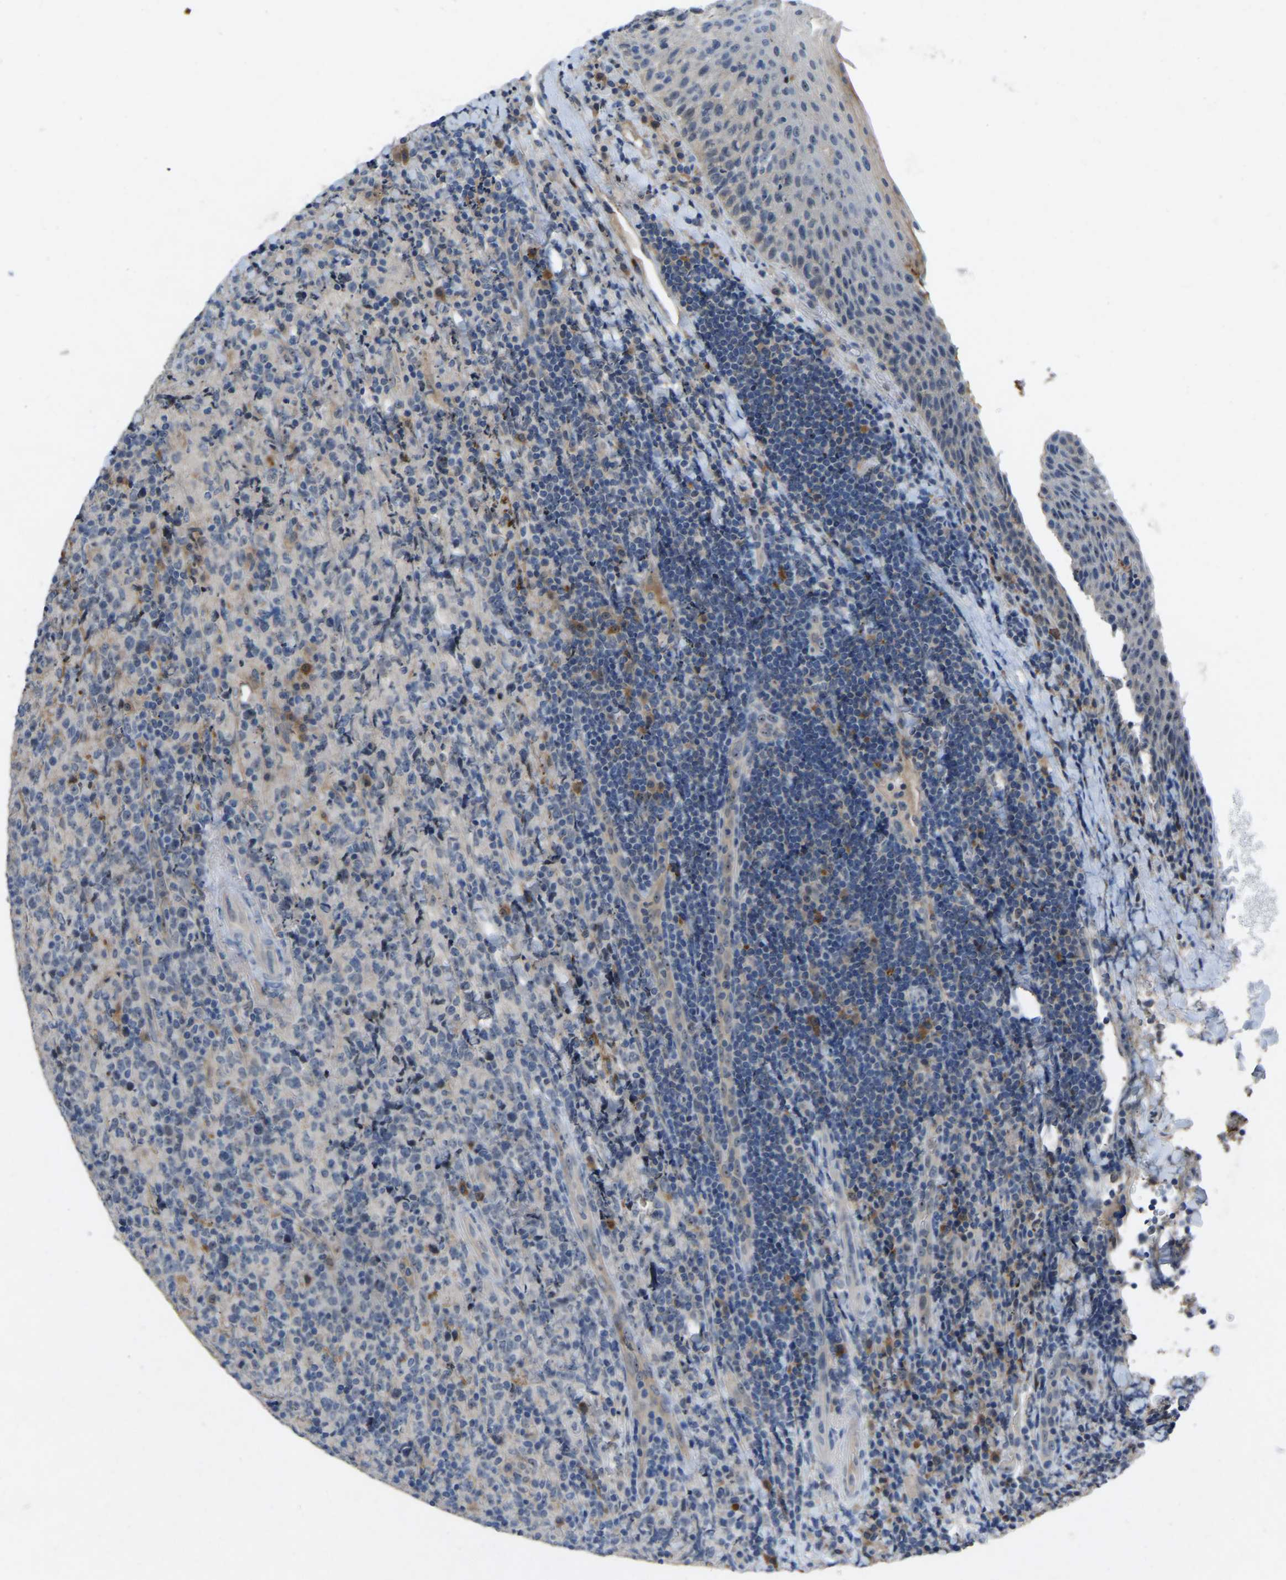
{"staining": {"intensity": "negative", "quantity": "none", "location": "none"}, "tissue": "lymphoma", "cell_type": "Tumor cells", "image_type": "cancer", "snomed": [{"axis": "morphology", "description": "Malignant lymphoma, non-Hodgkin's type, High grade"}, {"axis": "topography", "description": "Tonsil"}], "caption": "IHC image of neoplastic tissue: lymphoma stained with DAB (3,3'-diaminobenzidine) demonstrates no significant protein expression in tumor cells.", "gene": "FHIT", "patient": {"sex": "female", "age": 36}}